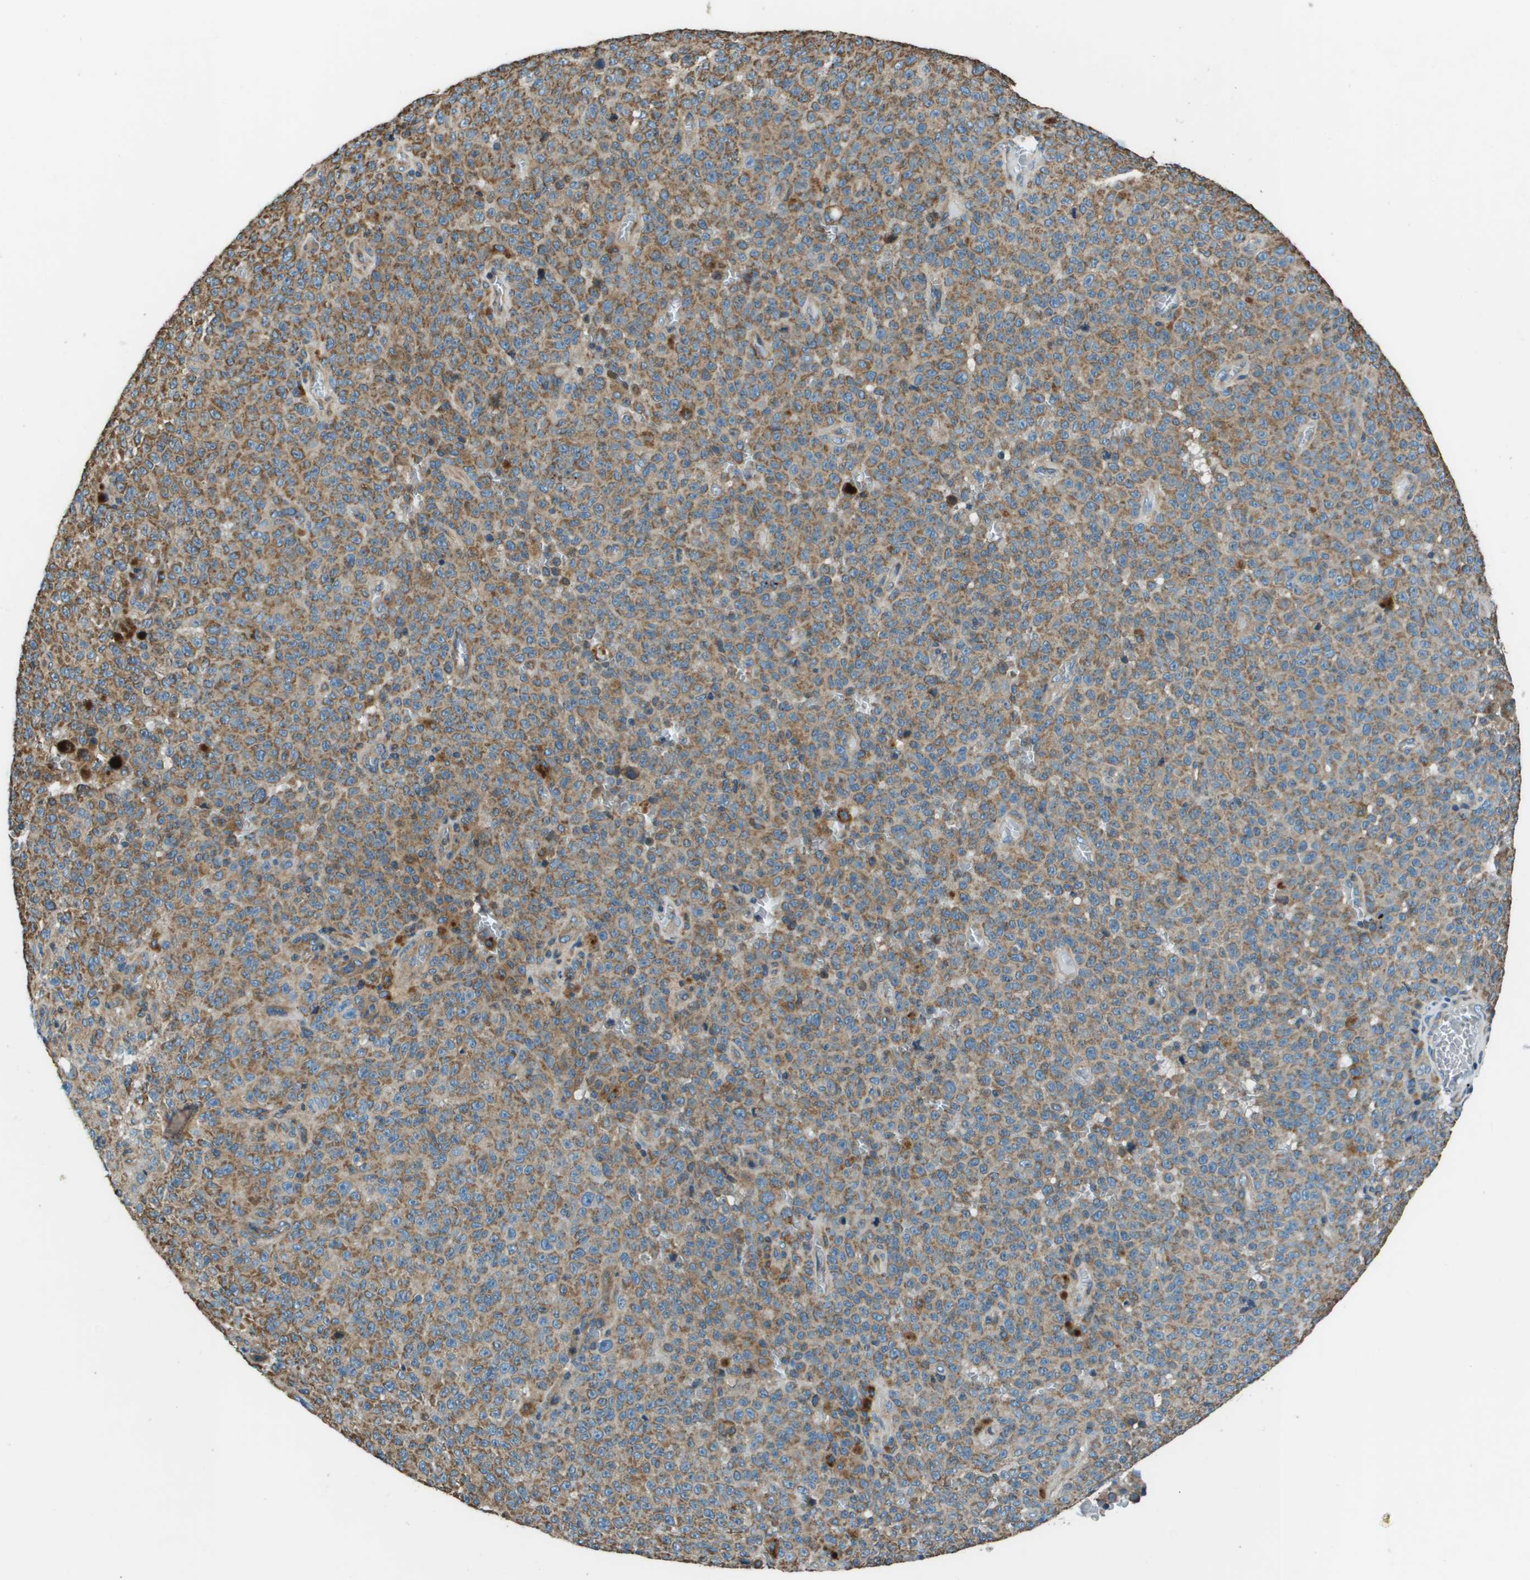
{"staining": {"intensity": "moderate", "quantity": ">75%", "location": "cytoplasmic/membranous"}, "tissue": "melanoma", "cell_type": "Tumor cells", "image_type": "cancer", "snomed": [{"axis": "morphology", "description": "Malignant melanoma, NOS"}, {"axis": "topography", "description": "Skin"}], "caption": "Tumor cells demonstrate medium levels of moderate cytoplasmic/membranous expression in approximately >75% of cells in human melanoma.", "gene": "TMEM51", "patient": {"sex": "female", "age": 82}}